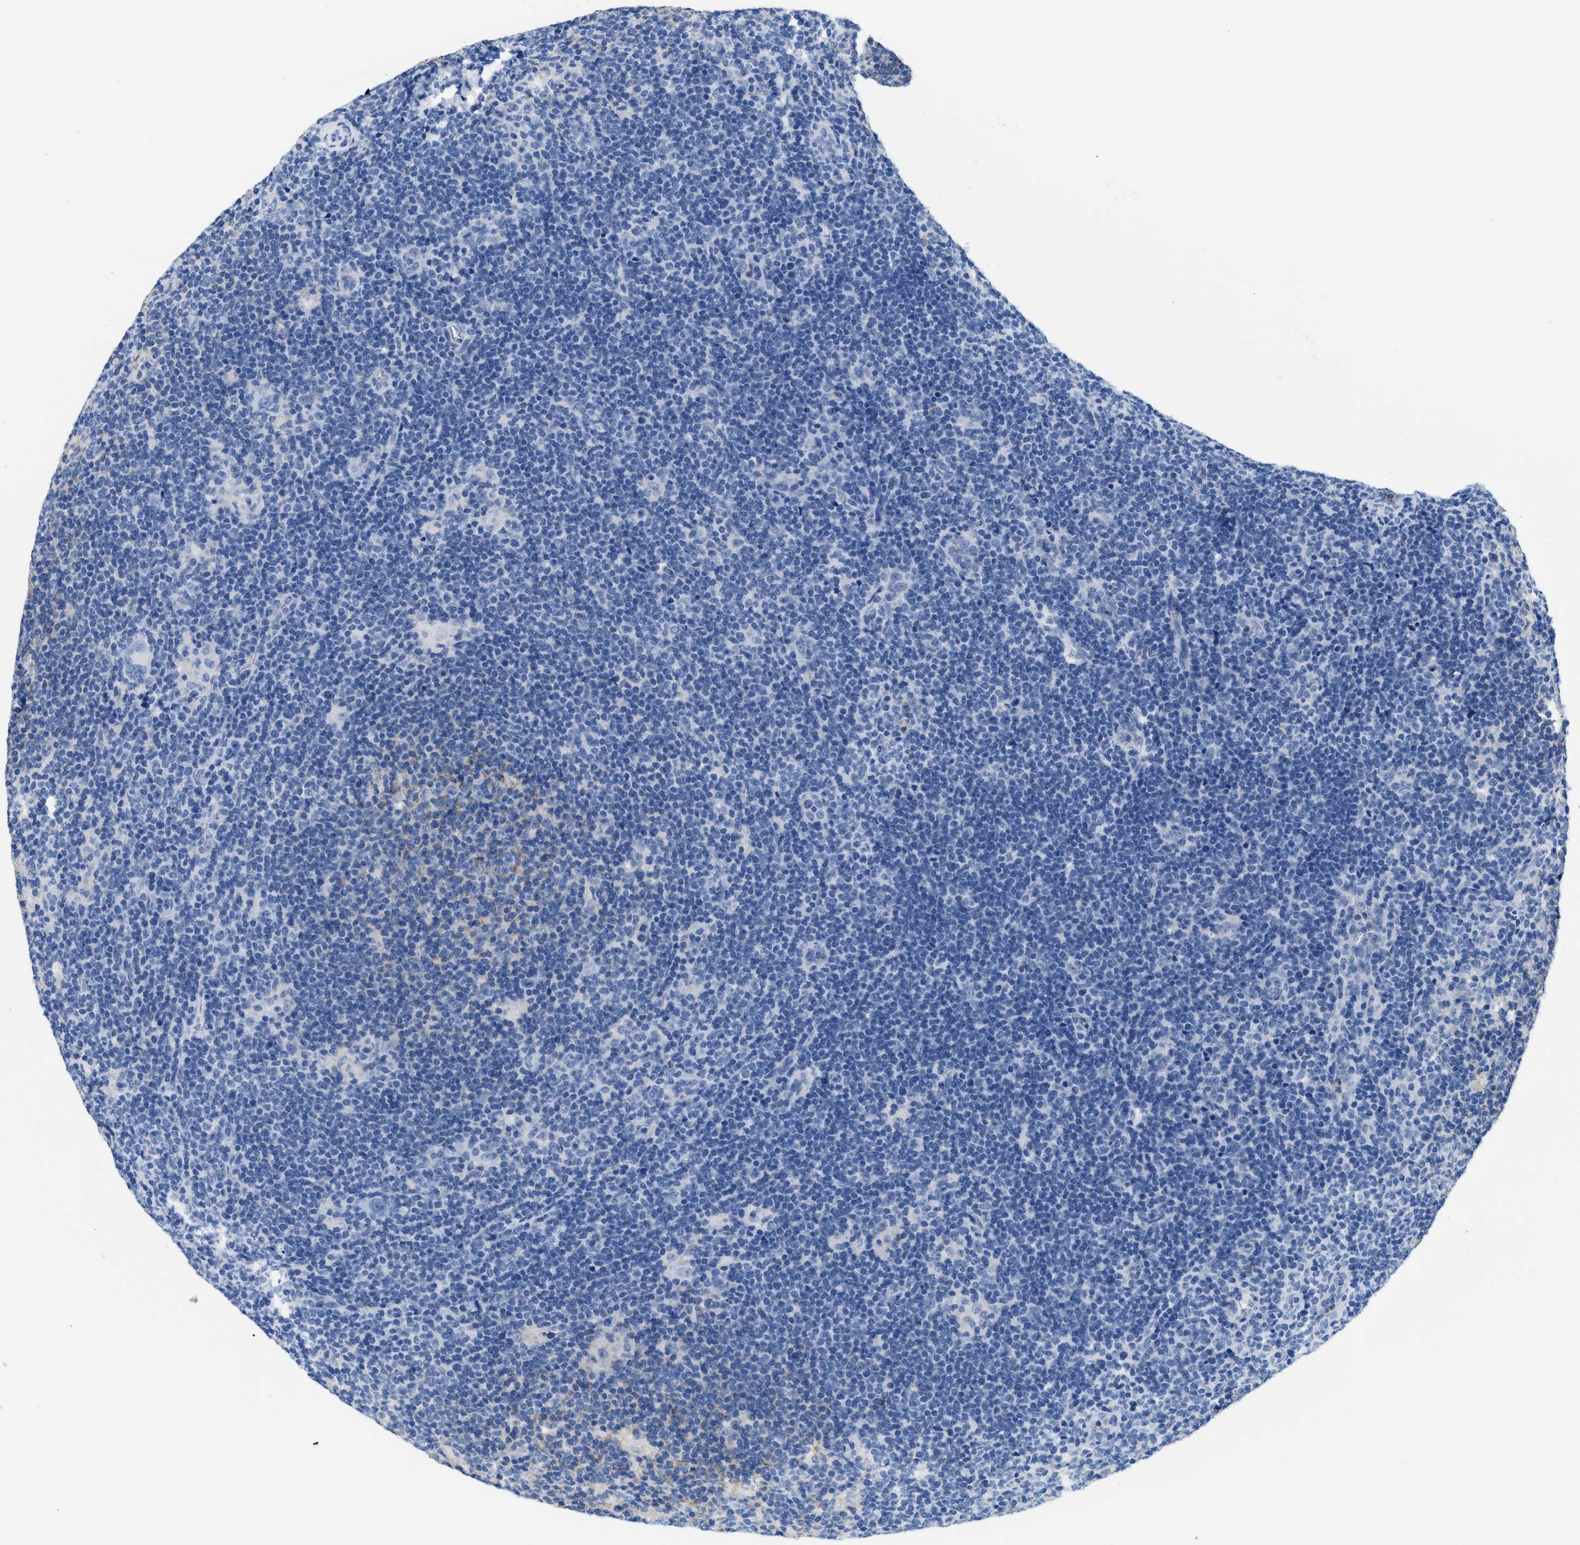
{"staining": {"intensity": "negative", "quantity": "none", "location": "none"}, "tissue": "lymphoma", "cell_type": "Tumor cells", "image_type": "cancer", "snomed": [{"axis": "morphology", "description": "Hodgkin's disease, NOS"}, {"axis": "topography", "description": "Lymph node"}], "caption": "This micrograph is of lymphoma stained with immunohistochemistry (IHC) to label a protein in brown with the nuclei are counter-stained blue. There is no staining in tumor cells. Brightfield microscopy of immunohistochemistry (IHC) stained with DAB (brown) and hematoxylin (blue), captured at high magnification.", "gene": "CR1", "patient": {"sex": "female", "age": 57}}